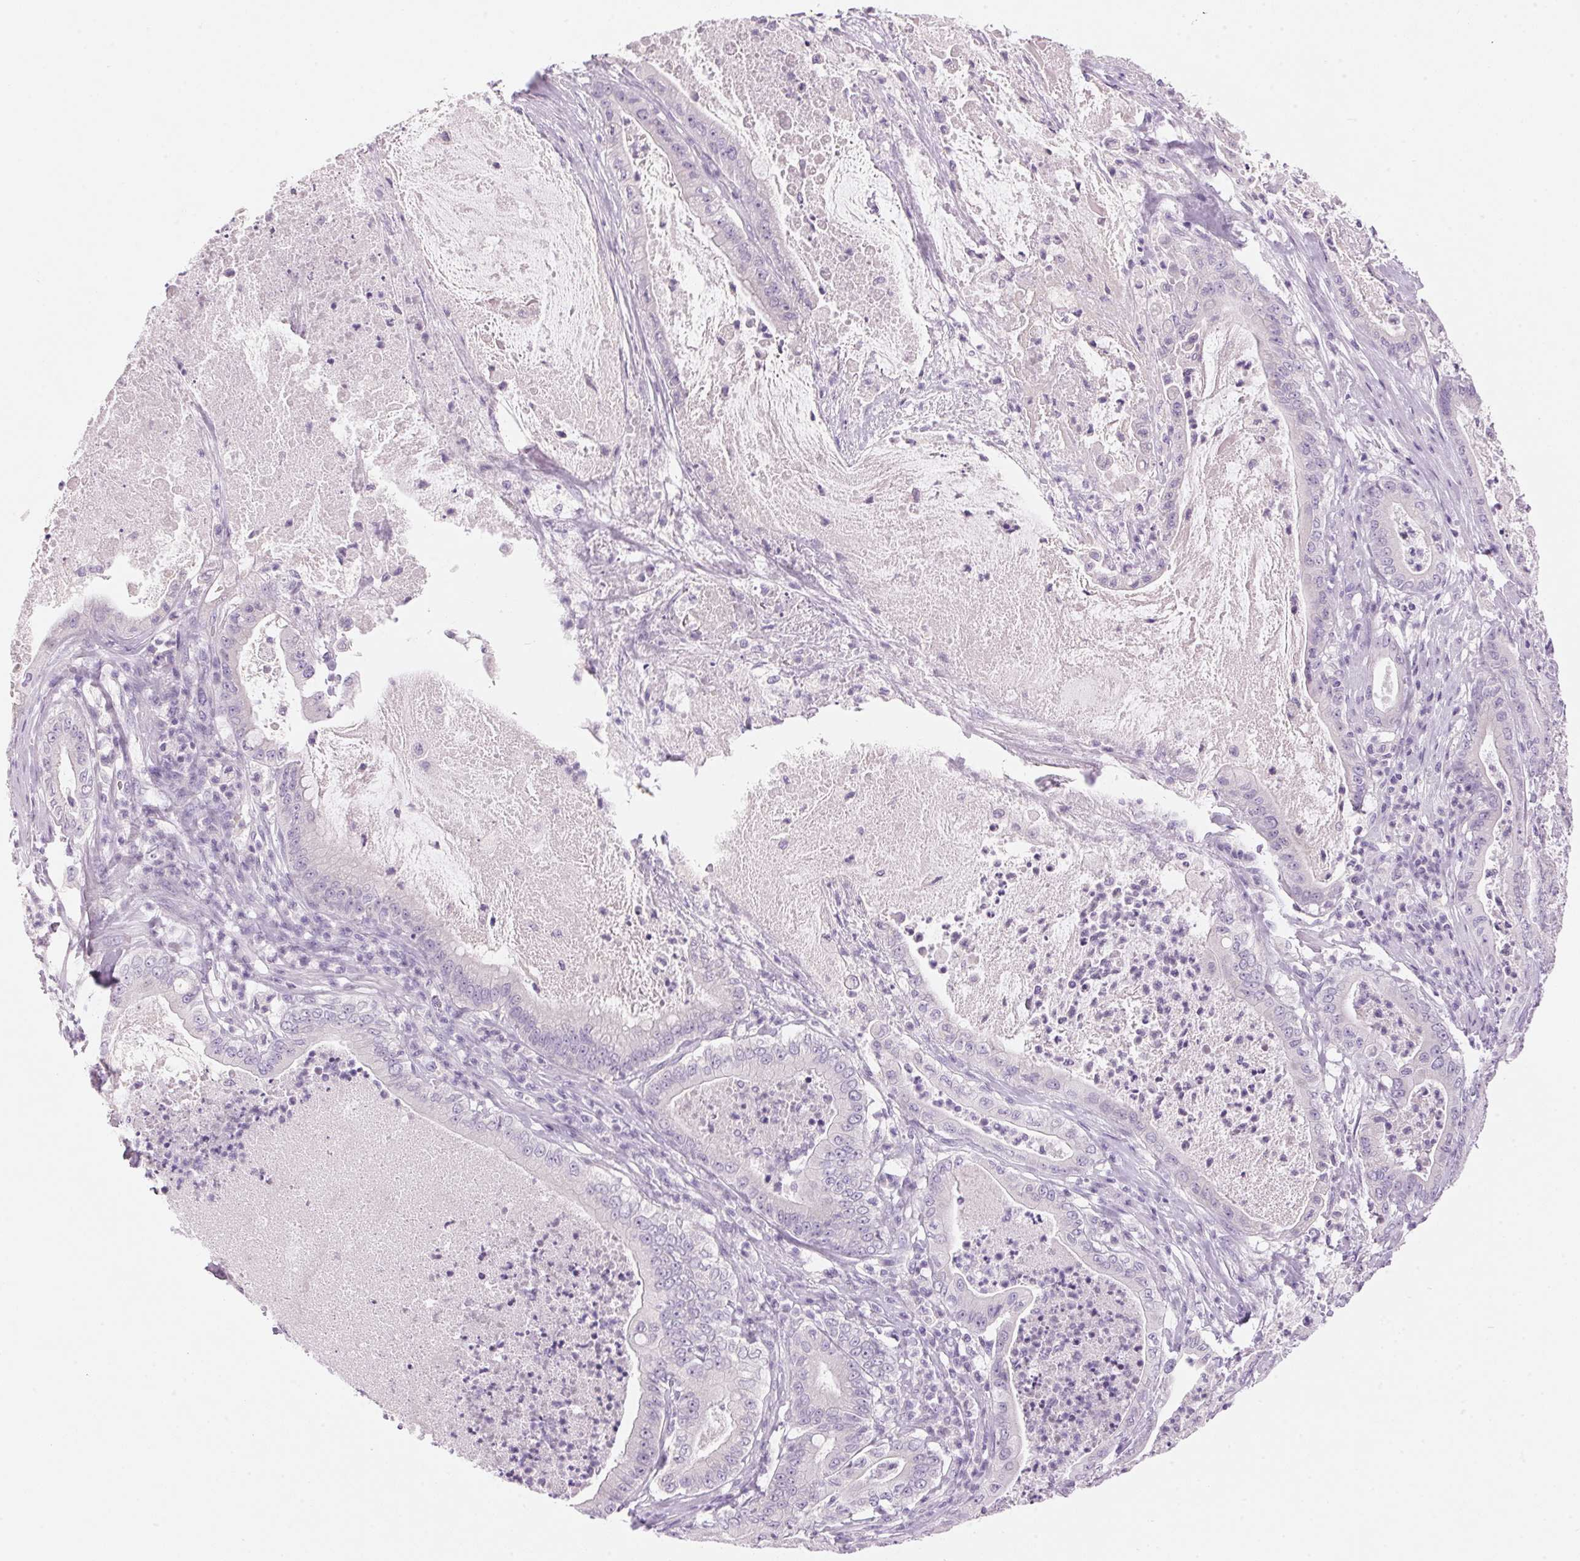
{"staining": {"intensity": "negative", "quantity": "none", "location": "none"}, "tissue": "pancreatic cancer", "cell_type": "Tumor cells", "image_type": "cancer", "snomed": [{"axis": "morphology", "description": "Adenocarcinoma, NOS"}, {"axis": "topography", "description": "Pancreas"}], "caption": "DAB (3,3'-diaminobenzidine) immunohistochemical staining of human pancreatic adenocarcinoma shows no significant positivity in tumor cells.", "gene": "HSD17B2", "patient": {"sex": "male", "age": 71}}